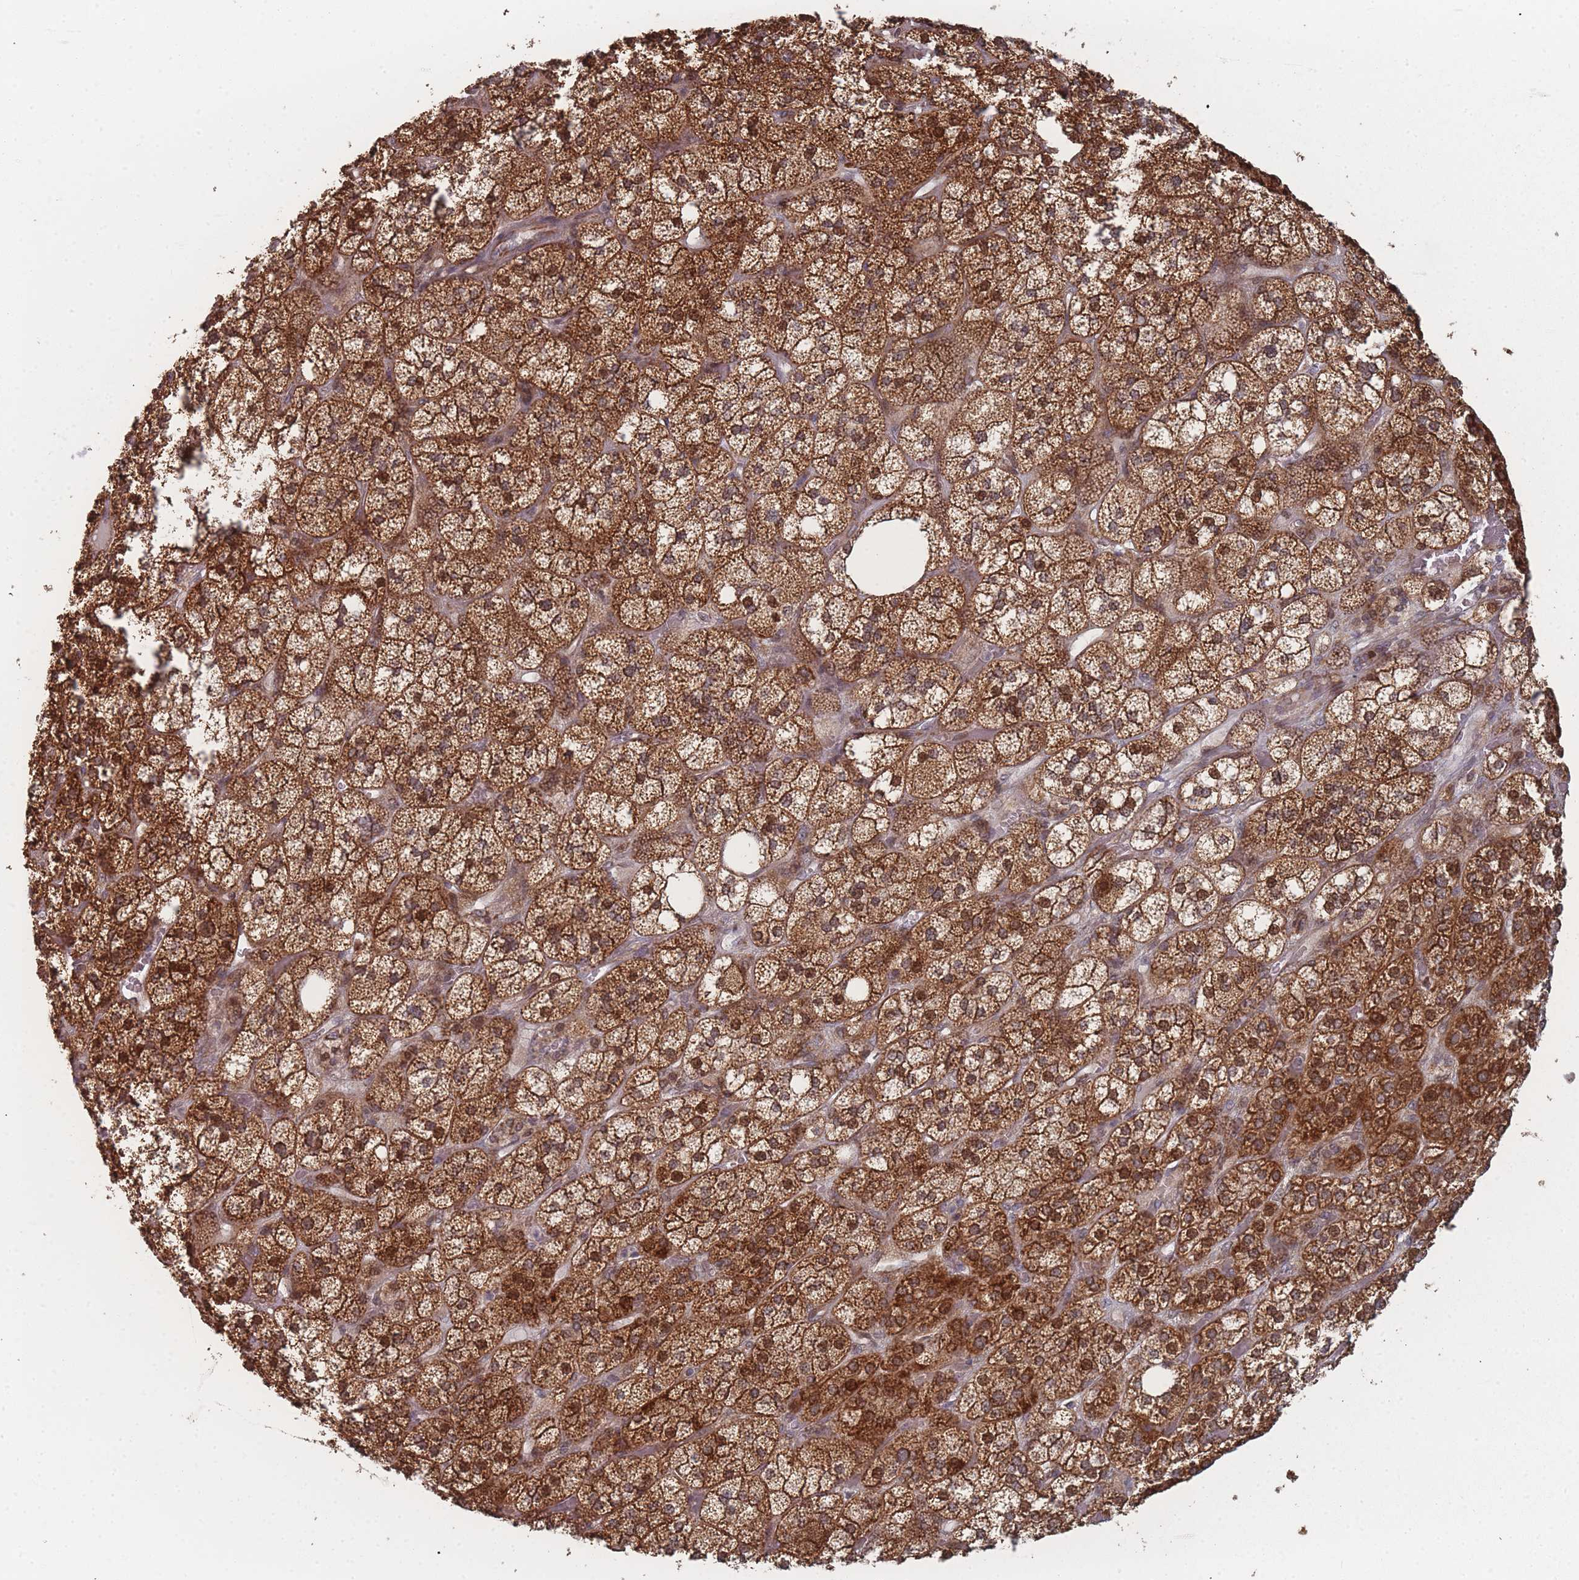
{"staining": {"intensity": "strong", "quantity": ">75%", "location": "cytoplasmic/membranous,nuclear"}, "tissue": "adrenal gland", "cell_type": "Glandular cells", "image_type": "normal", "snomed": [{"axis": "morphology", "description": "Normal tissue, NOS"}, {"axis": "topography", "description": "Adrenal gland"}], "caption": "Strong cytoplasmic/membranous,nuclear positivity is appreciated in about >75% of glandular cells in normal adrenal gland.", "gene": "PSMB3", "patient": {"sex": "male", "age": 61}}